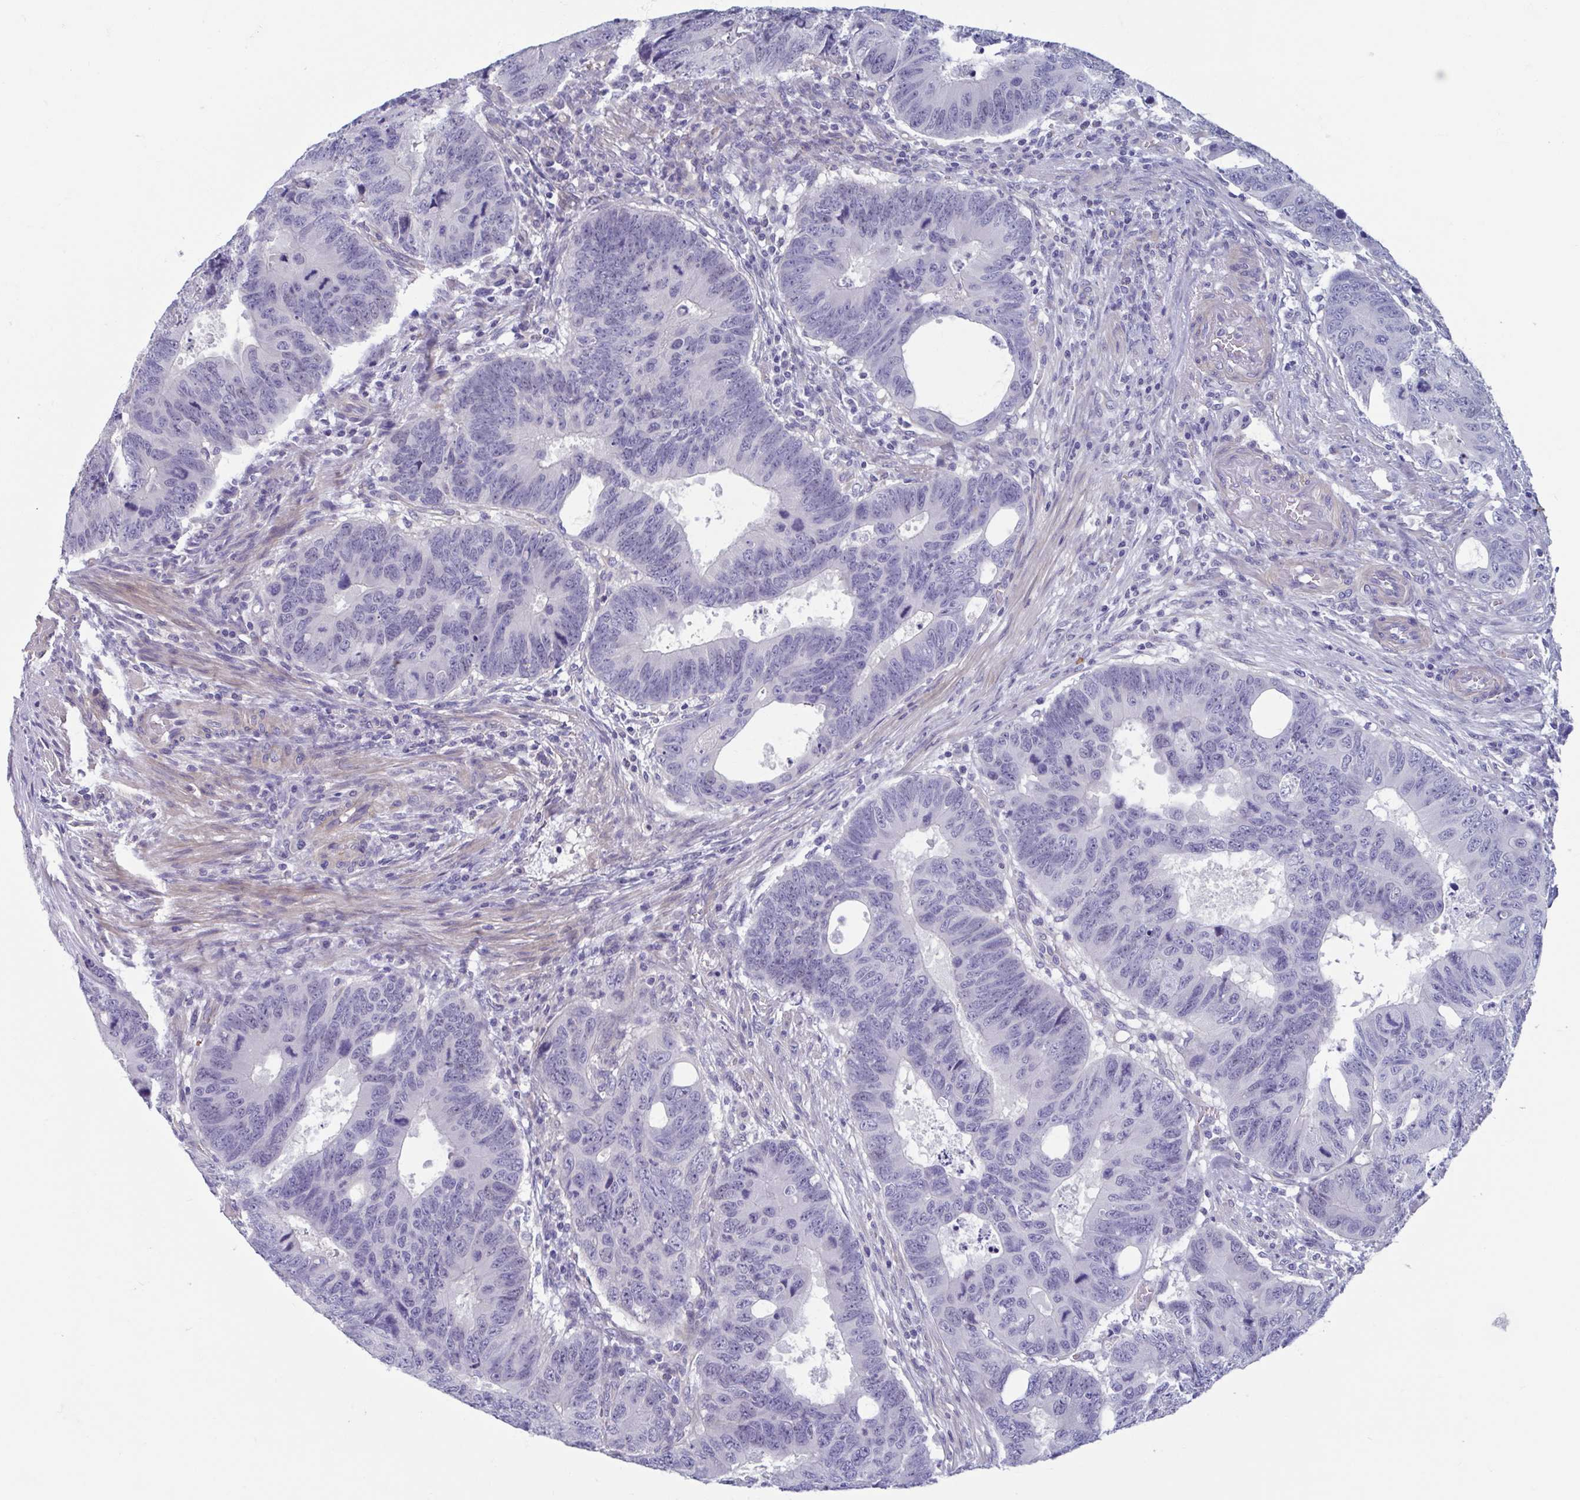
{"staining": {"intensity": "negative", "quantity": "none", "location": "none"}, "tissue": "colorectal cancer", "cell_type": "Tumor cells", "image_type": "cancer", "snomed": [{"axis": "morphology", "description": "Adenocarcinoma, NOS"}, {"axis": "topography", "description": "Colon"}], "caption": "Human colorectal cancer stained for a protein using IHC exhibits no staining in tumor cells.", "gene": "MORC4", "patient": {"sex": "male", "age": 62}}